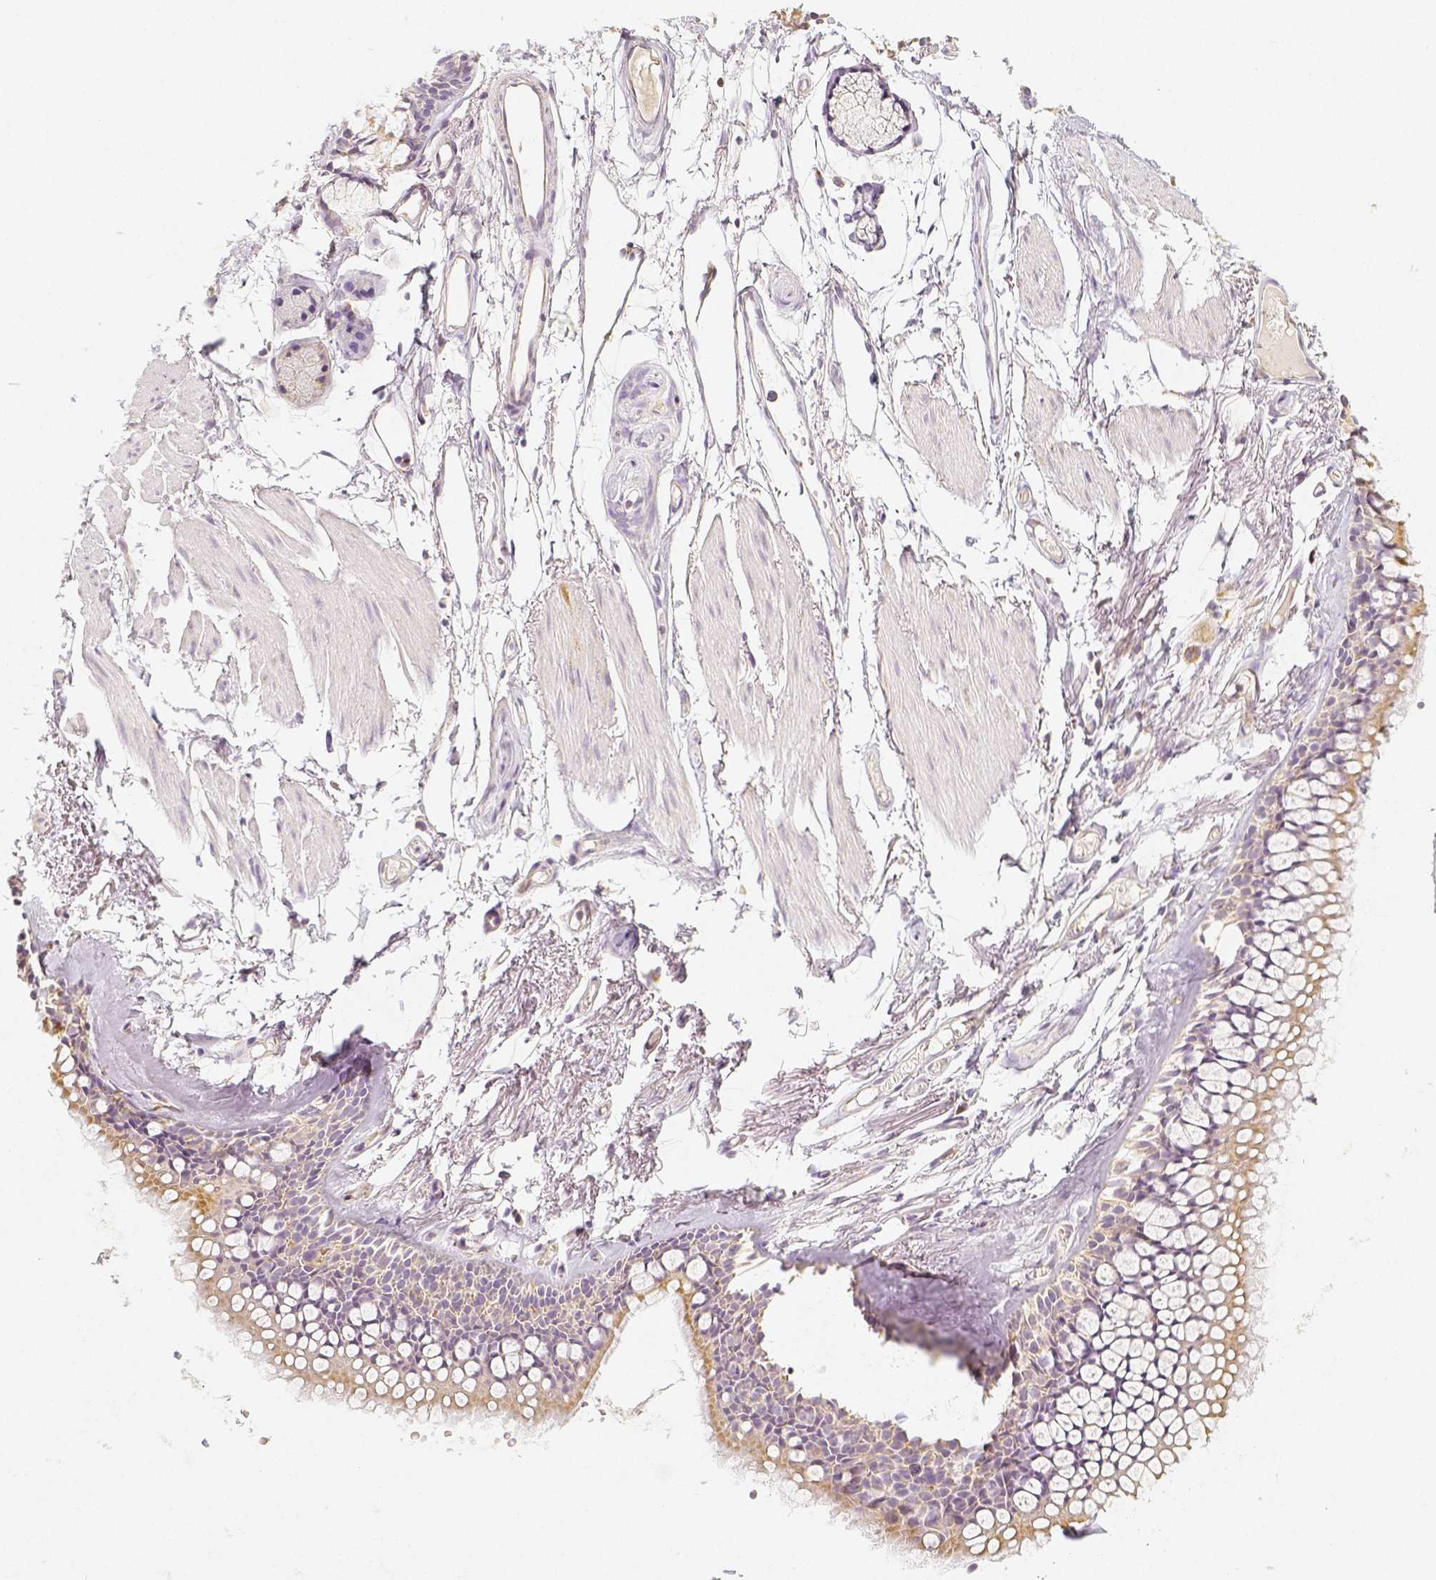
{"staining": {"intensity": "weak", "quantity": ">75%", "location": "cytoplasmic/membranous"}, "tissue": "soft tissue", "cell_type": "Chondrocytes", "image_type": "normal", "snomed": [{"axis": "morphology", "description": "Normal tissue, NOS"}, {"axis": "topography", "description": "Cartilage tissue"}, {"axis": "topography", "description": "Bronchus"}], "caption": "Chondrocytes exhibit weak cytoplasmic/membranous staining in about >75% of cells in benign soft tissue.", "gene": "PGAM5", "patient": {"sex": "female", "age": 79}}